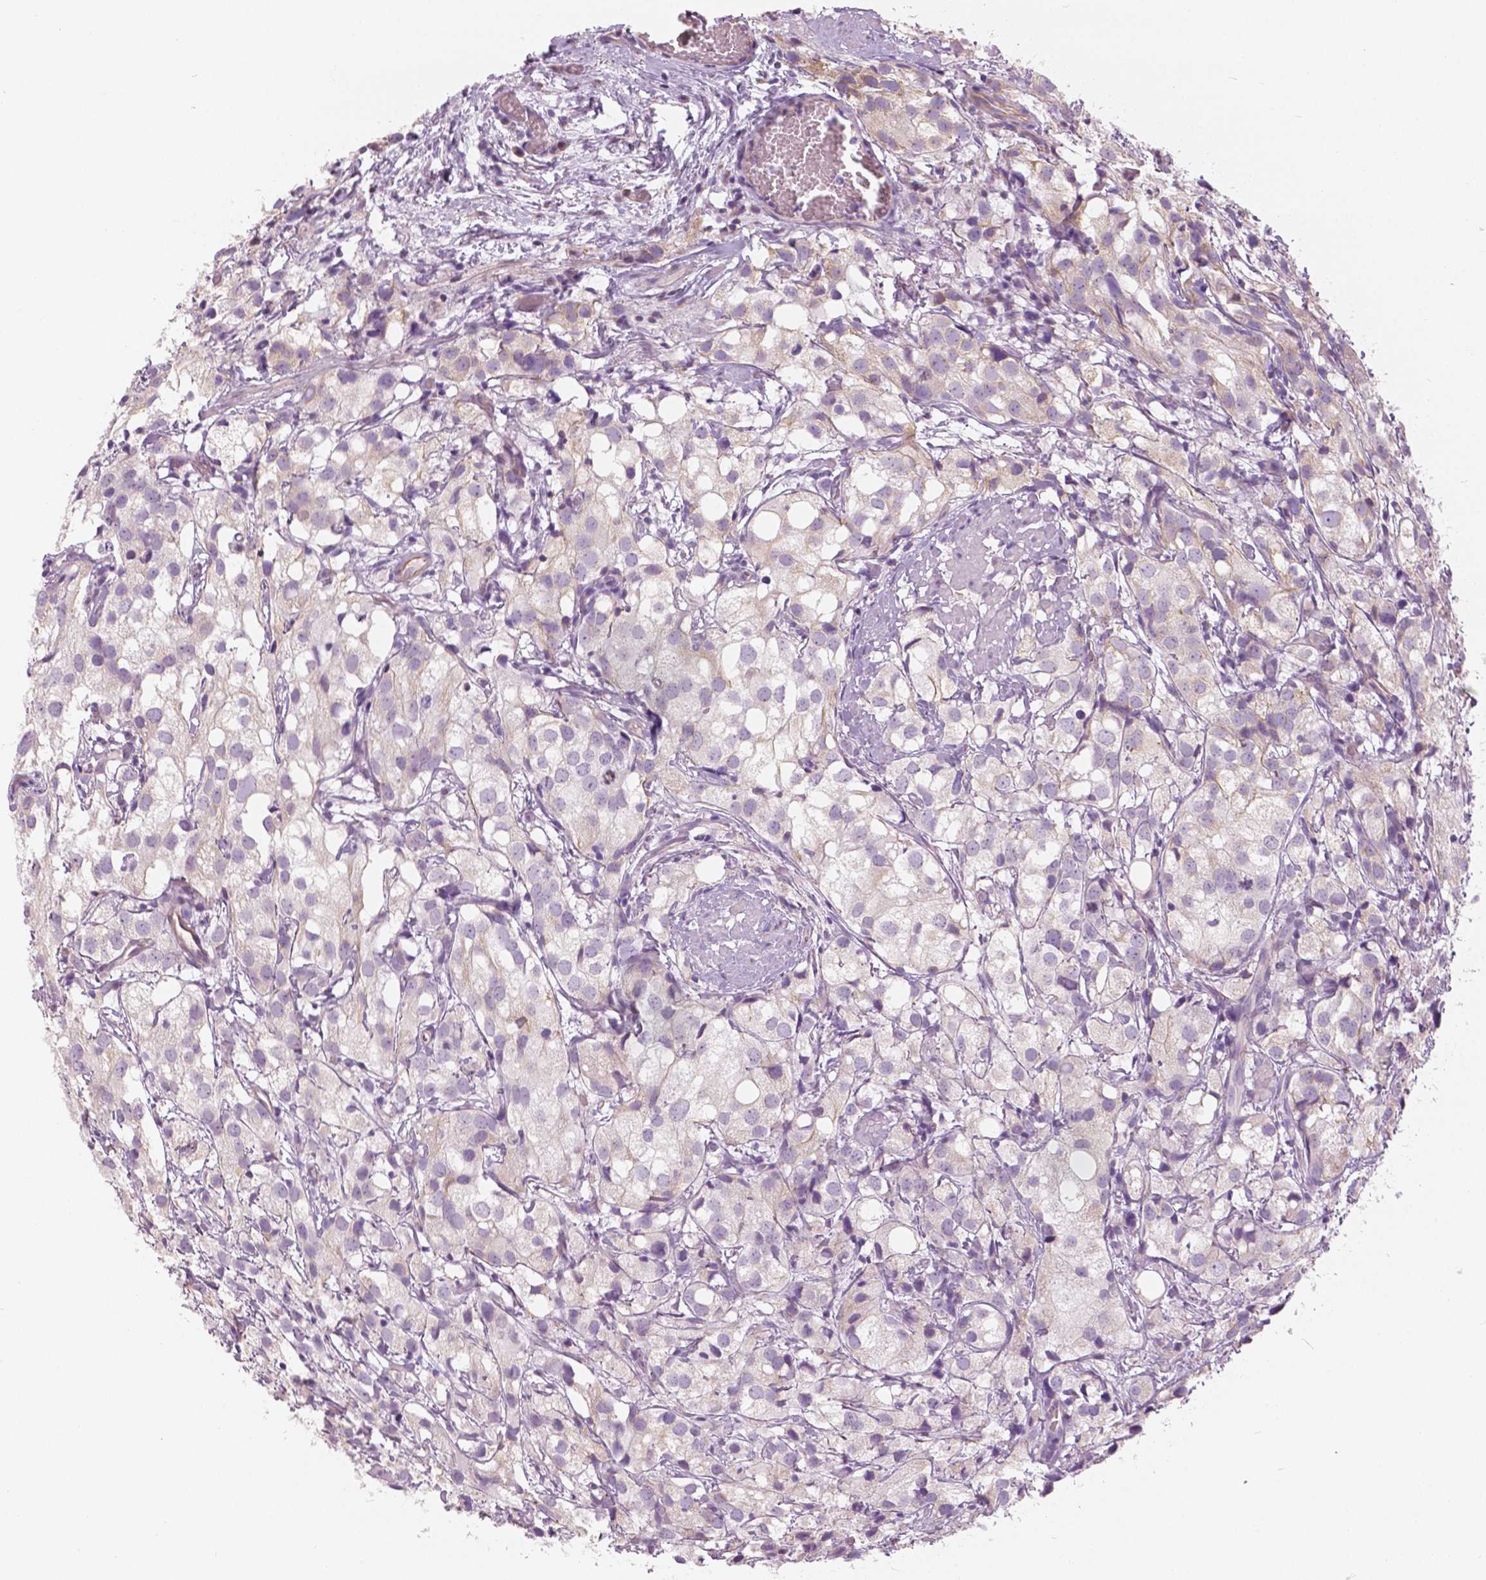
{"staining": {"intensity": "weak", "quantity": "<25%", "location": "cytoplasmic/membranous"}, "tissue": "prostate cancer", "cell_type": "Tumor cells", "image_type": "cancer", "snomed": [{"axis": "morphology", "description": "Adenocarcinoma, High grade"}, {"axis": "topography", "description": "Prostate"}], "caption": "DAB (3,3'-diaminobenzidine) immunohistochemical staining of prostate cancer (adenocarcinoma (high-grade)) displays no significant positivity in tumor cells. (Stains: DAB immunohistochemistry (IHC) with hematoxylin counter stain, Microscopy: brightfield microscopy at high magnification).", "gene": "SLC24A1", "patient": {"sex": "male", "age": 86}}